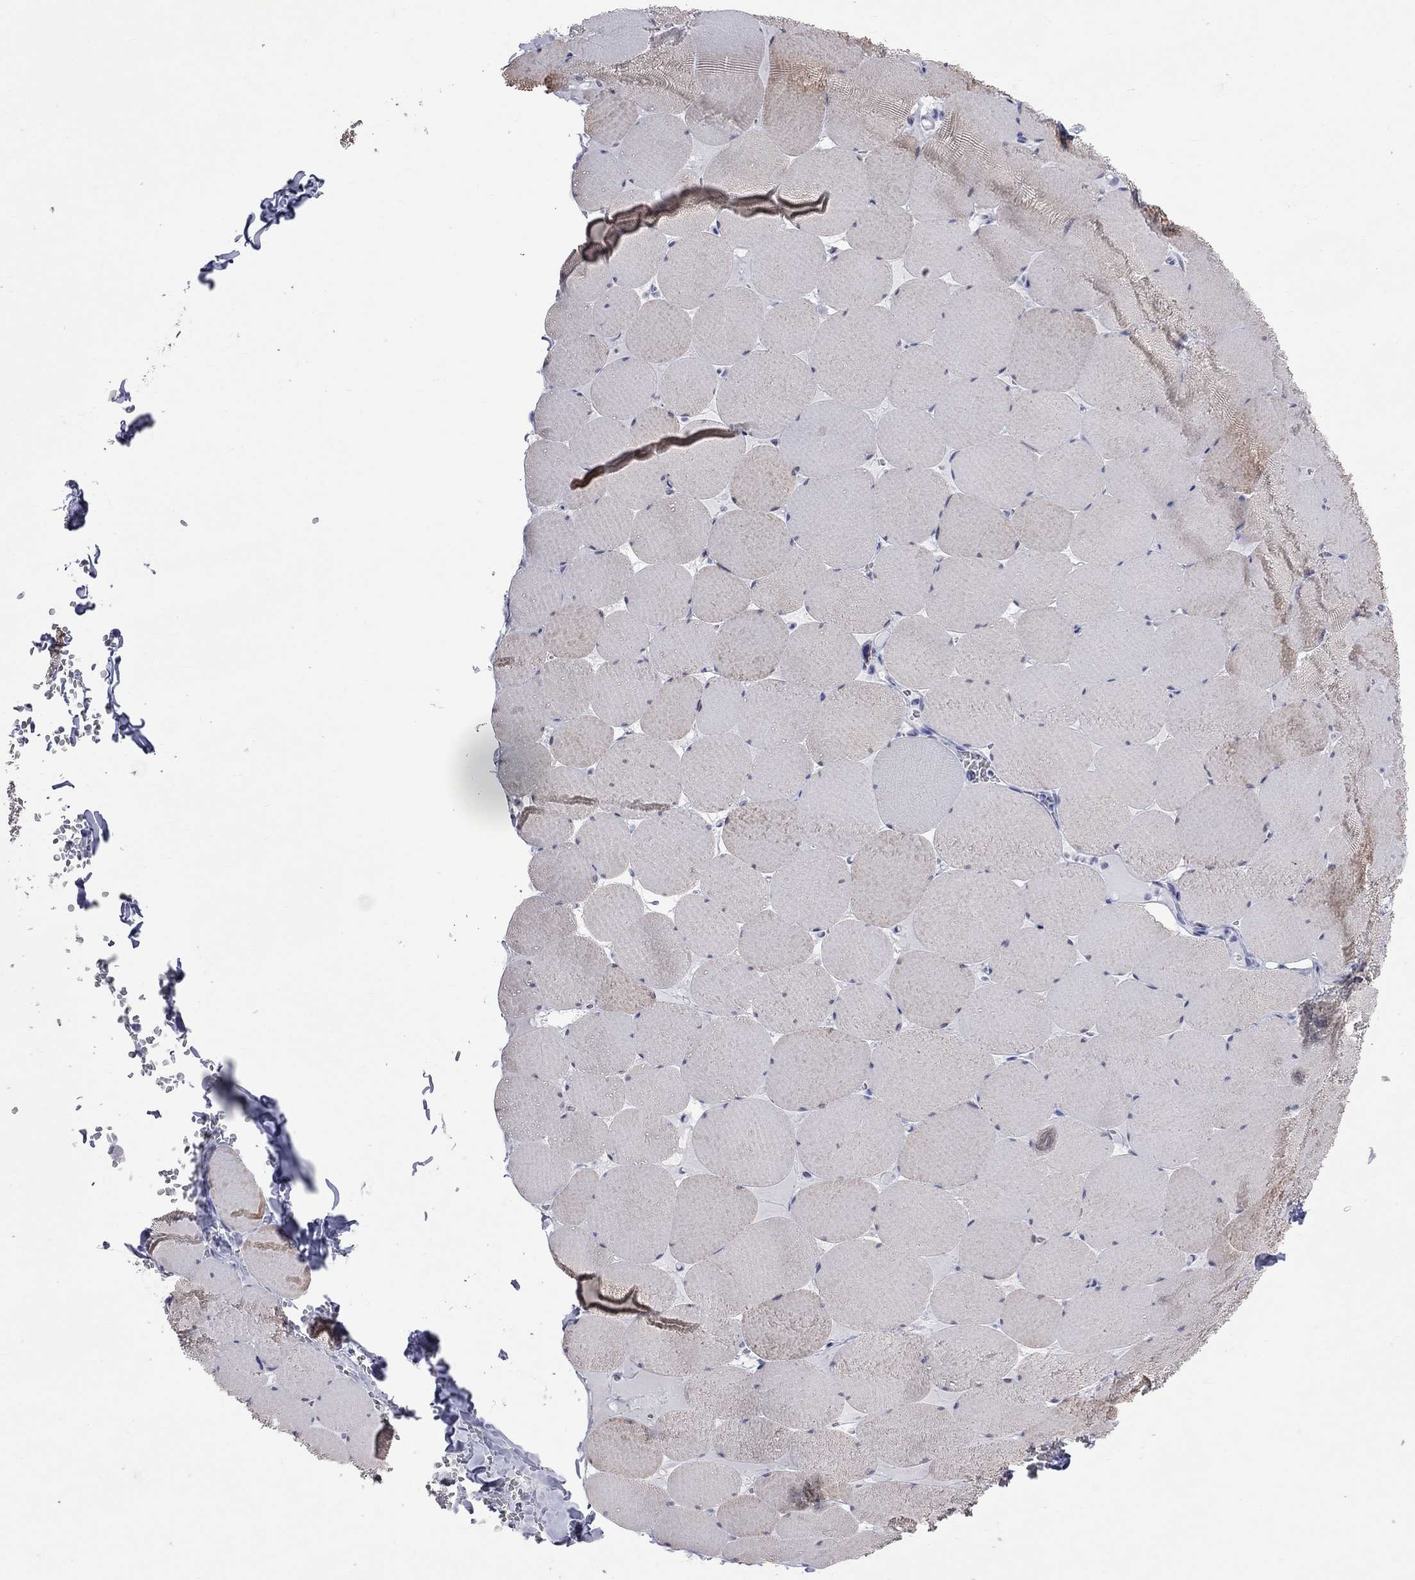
{"staining": {"intensity": "weak", "quantity": "25%-75%", "location": "cytoplasmic/membranous"}, "tissue": "skeletal muscle", "cell_type": "Myocytes", "image_type": "normal", "snomed": [{"axis": "morphology", "description": "Normal tissue, NOS"}, {"axis": "morphology", "description": "Malignant melanoma, Metastatic site"}, {"axis": "topography", "description": "Skeletal muscle"}], "caption": "This histopathology image demonstrates immunohistochemistry staining of benign skeletal muscle, with low weak cytoplasmic/membranous positivity in approximately 25%-75% of myocytes.", "gene": "BPIFB1", "patient": {"sex": "male", "age": 50}}